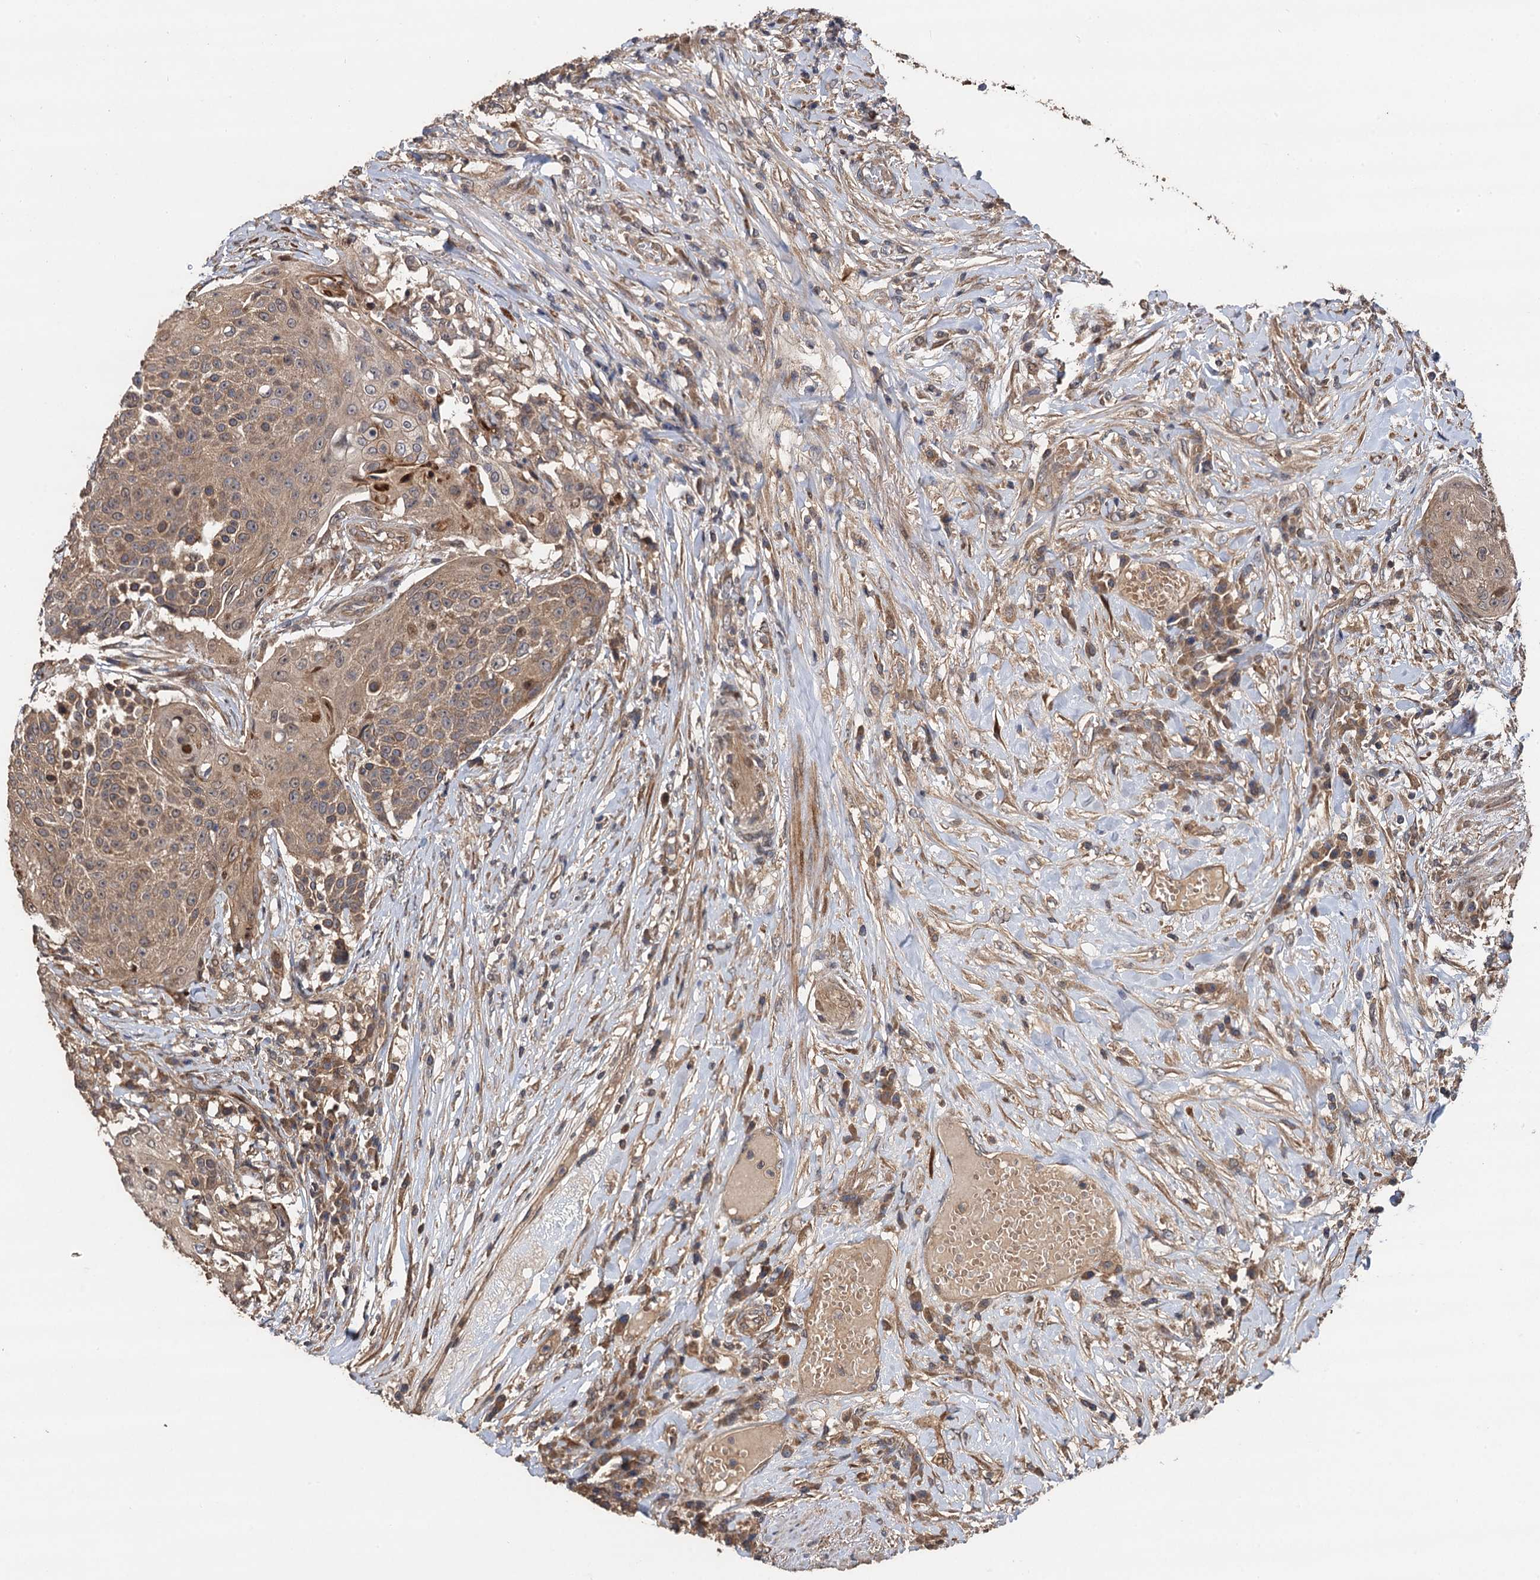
{"staining": {"intensity": "weak", "quantity": ">75%", "location": "cytoplasmic/membranous"}, "tissue": "urothelial cancer", "cell_type": "Tumor cells", "image_type": "cancer", "snomed": [{"axis": "morphology", "description": "Urothelial carcinoma, High grade"}, {"axis": "topography", "description": "Urinary bladder"}], "caption": "Immunohistochemical staining of human urothelial cancer exhibits weak cytoplasmic/membranous protein positivity in approximately >75% of tumor cells. The staining was performed using DAB, with brown indicating positive protein expression. Nuclei are stained blue with hematoxylin.", "gene": "TMEM39B", "patient": {"sex": "female", "age": 63}}